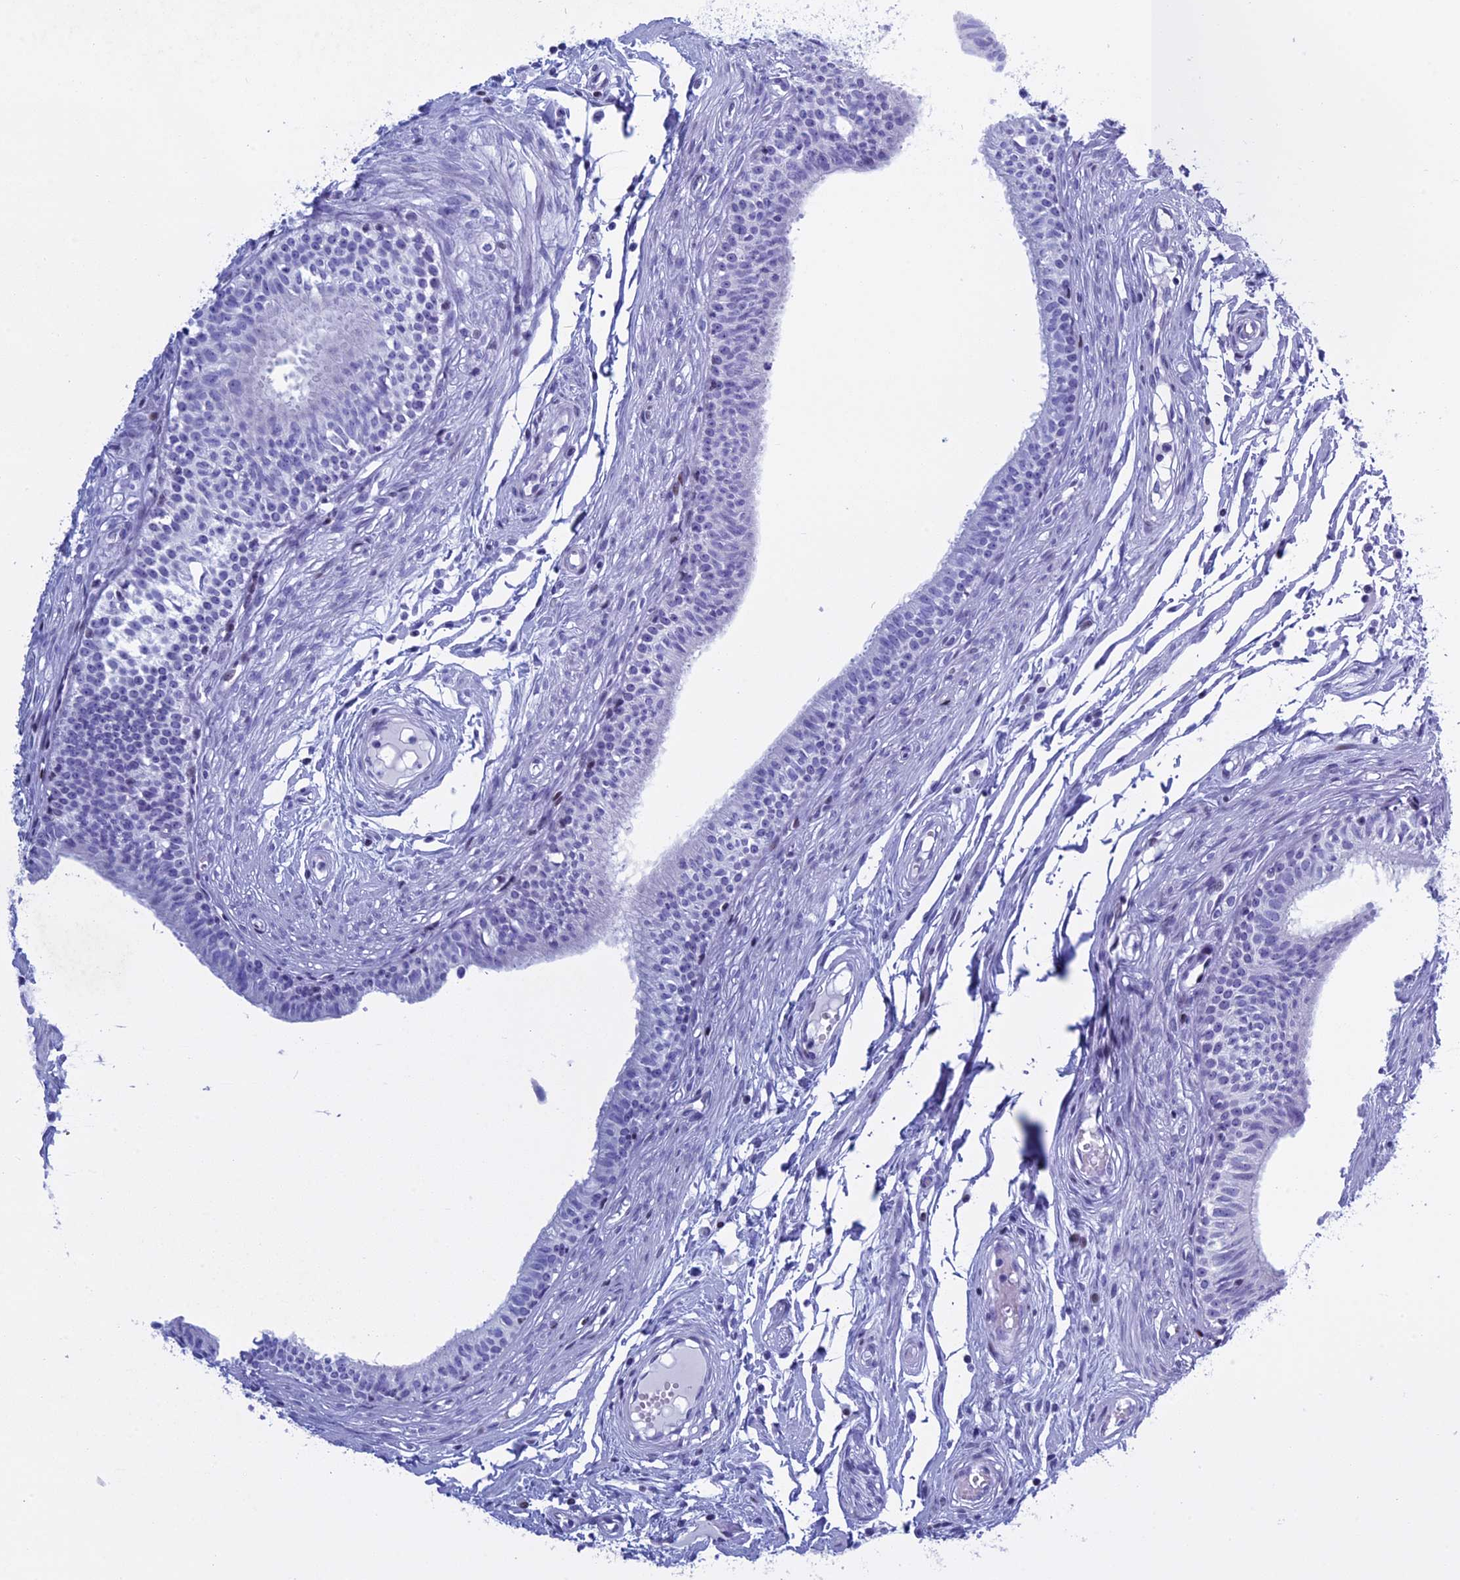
{"staining": {"intensity": "negative", "quantity": "none", "location": "none"}, "tissue": "epididymis", "cell_type": "Glandular cells", "image_type": "normal", "snomed": [{"axis": "morphology", "description": "Normal tissue, NOS"}, {"axis": "topography", "description": "Epididymis, spermatic cord, NOS"}], "caption": "The IHC histopathology image has no significant expression in glandular cells of epididymis.", "gene": "KCTD21", "patient": {"sex": "male", "age": 22}}